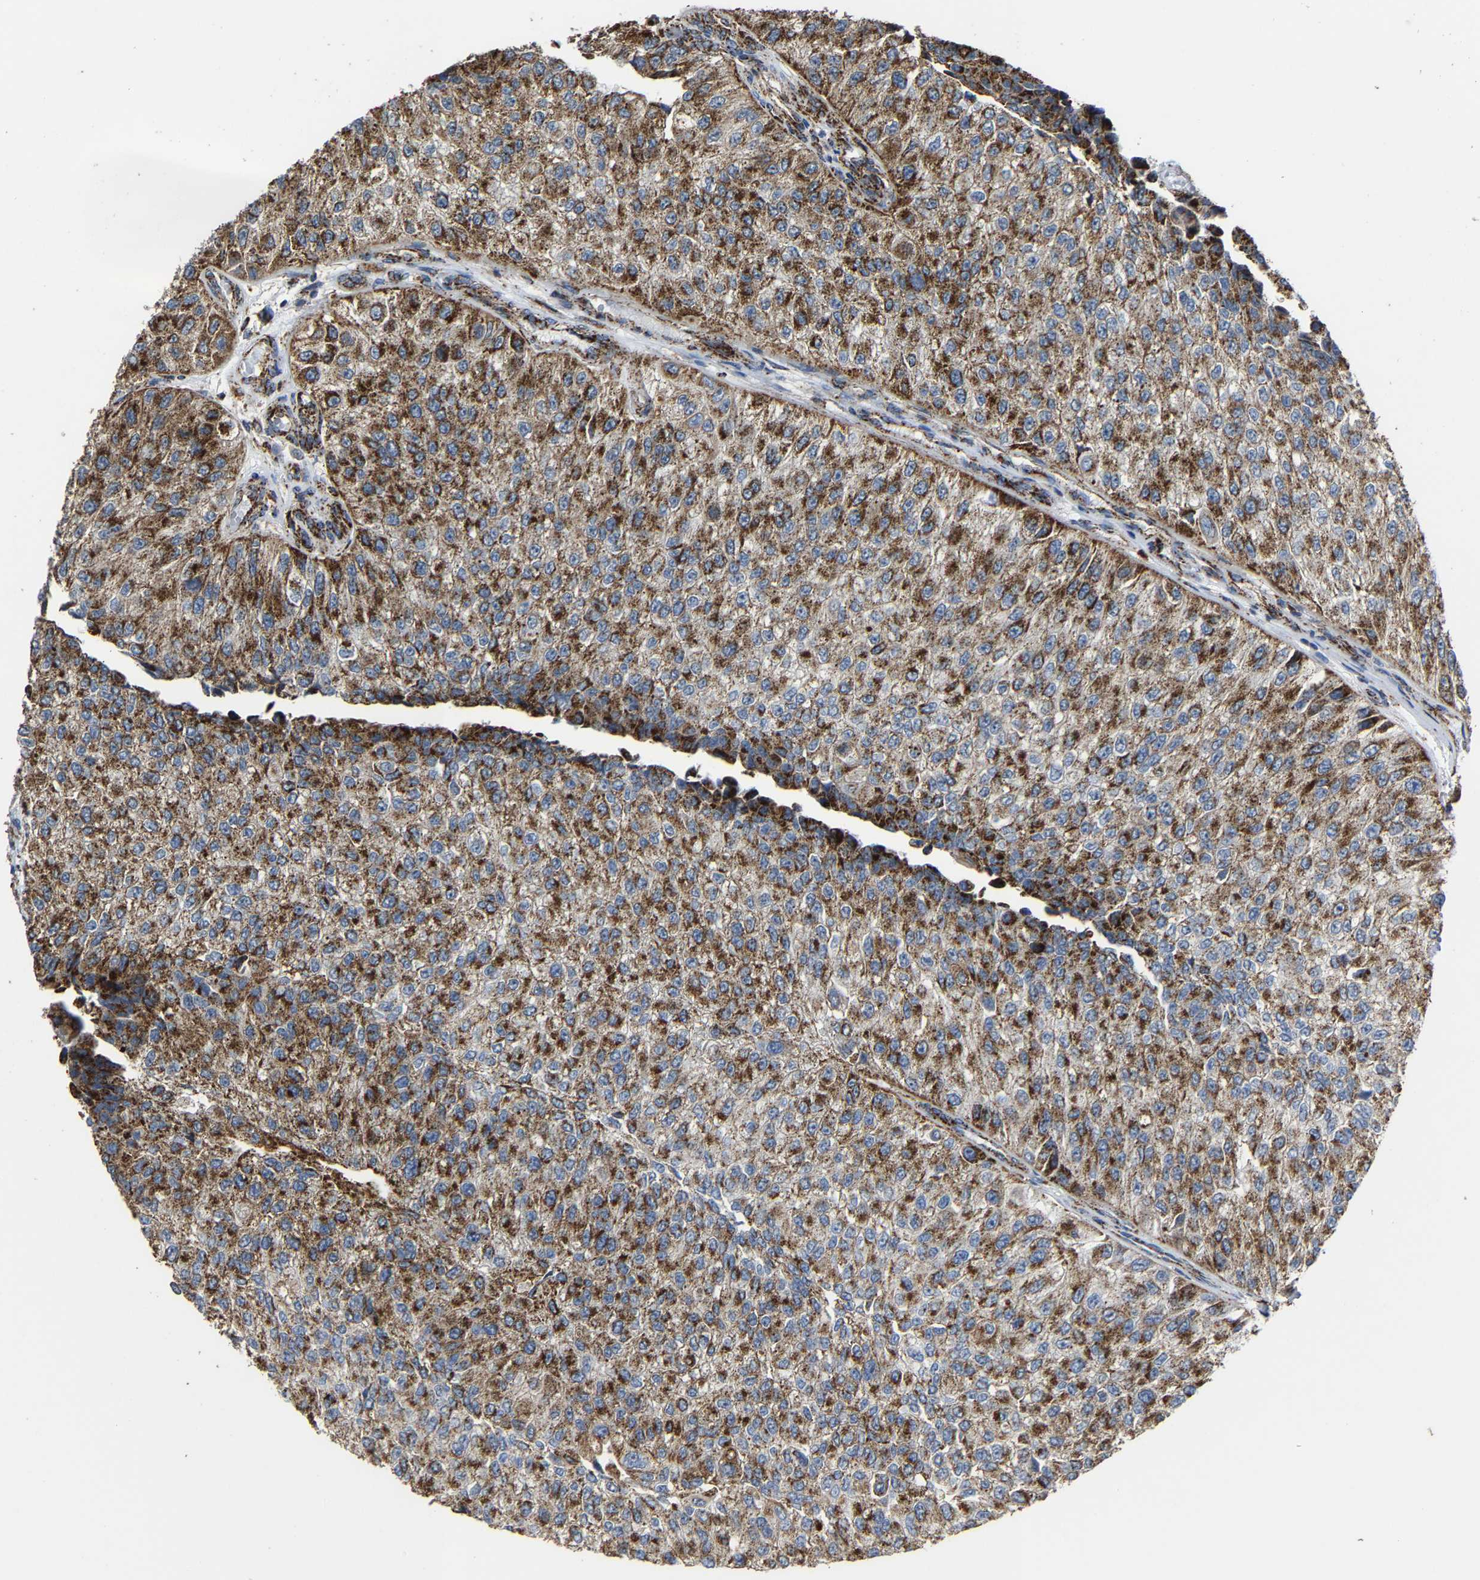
{"staining": {"intensity": "strong", "quantity": ">75%", "location": "cytoplasmic/membranous"}, "tissue": "urothelial cancer", "cell_type": "Tumor cells", "image_type": "cancer", "snomed": [{"axis": "morphology", "description": "Urothelial carcinoma, High grade"}, {"axis": "topography", "description": "Kidney"}, {"axis": "topography", "description": "Urinary bladder"}], "caption": "High-grade urothelial carcinoma stained for a protein (brown) reveals strong cytoplasmic/membranous positive positivity in approximately >75% of tumor cells.", "gene": "NDUFV3", "patient": {"sex": "male", "age": 77}}